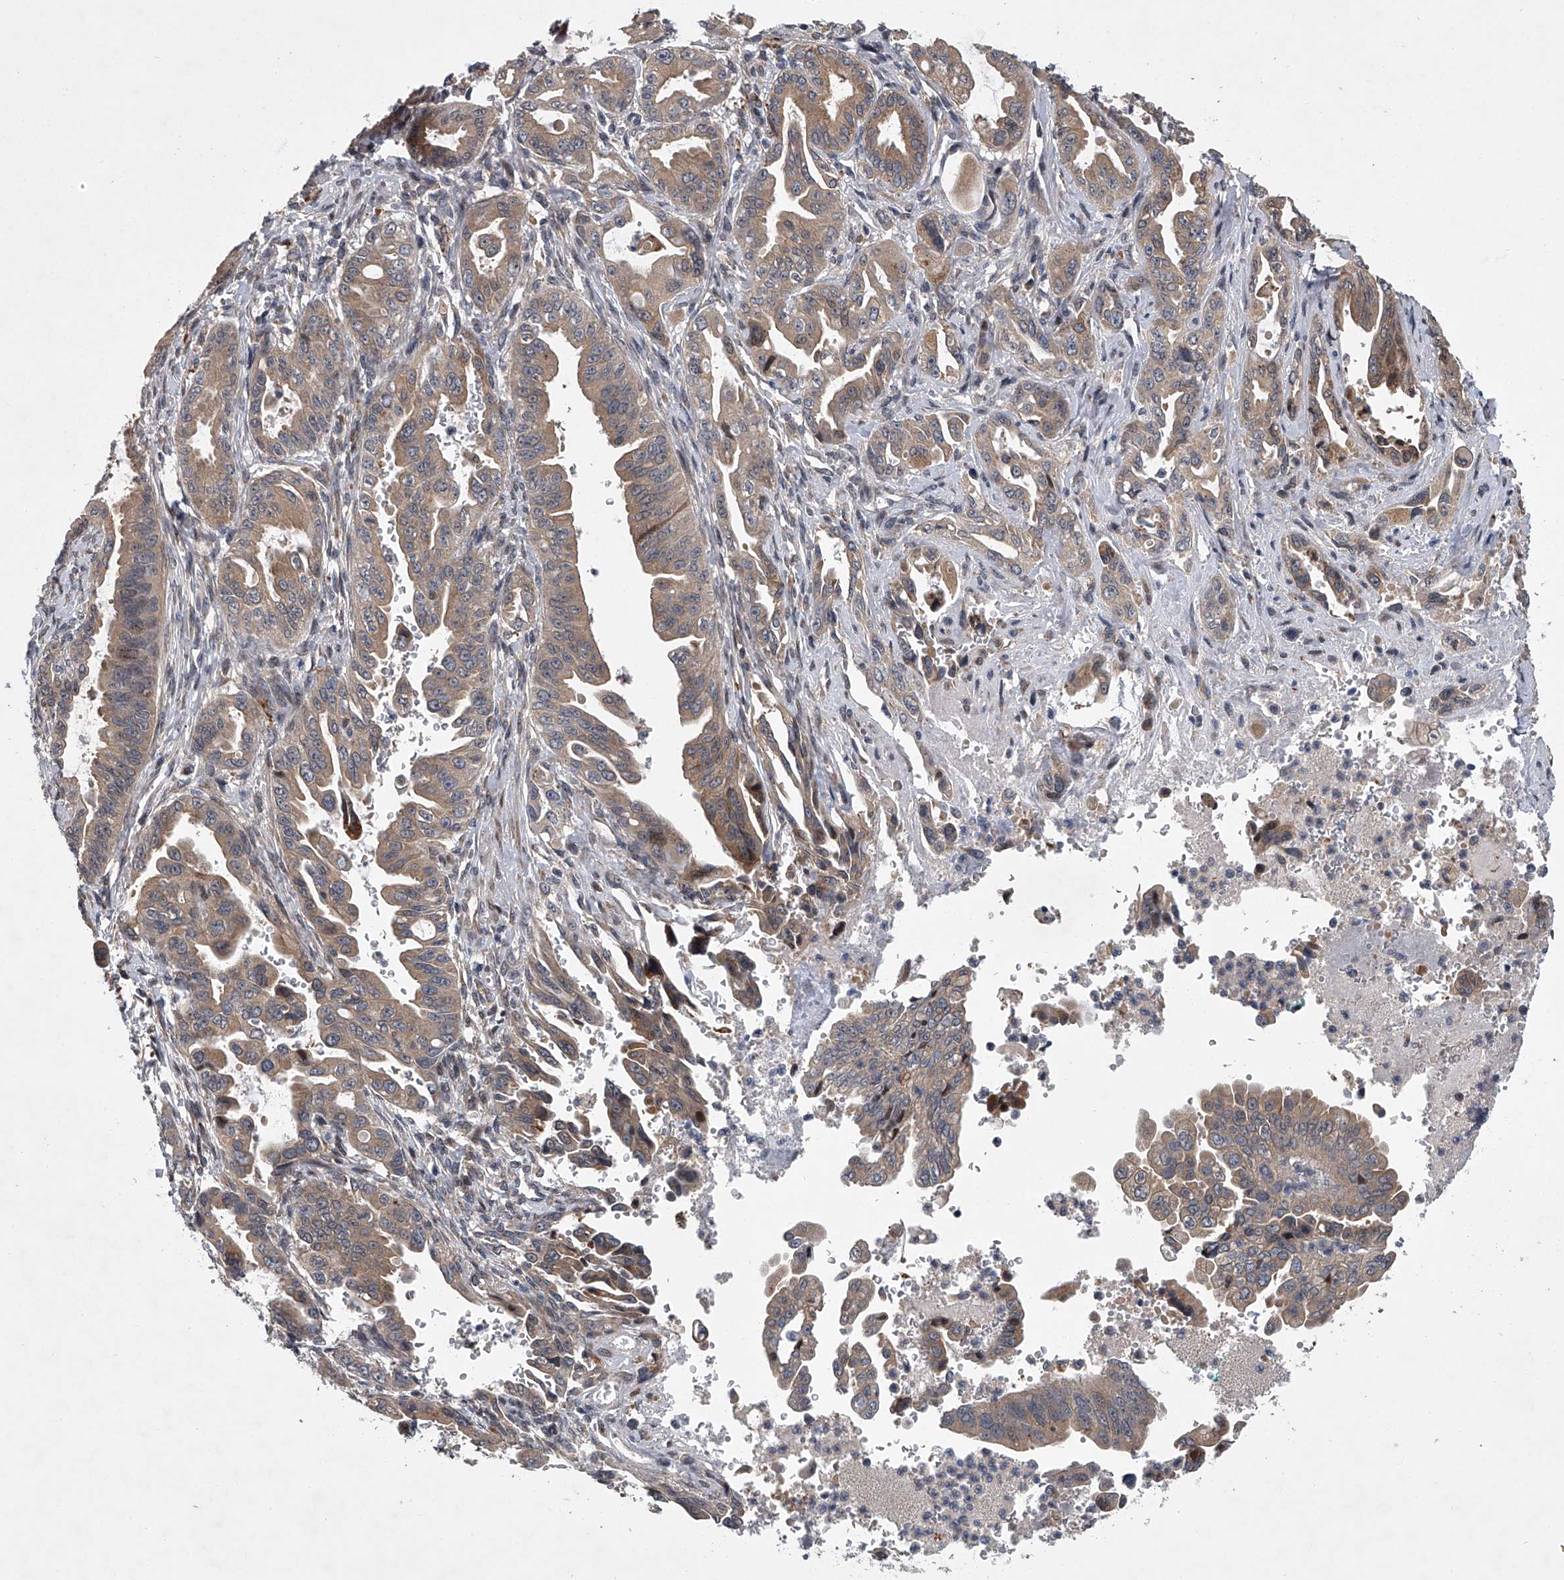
{"staining": {"intensity": "moderate", "quantity": ">75%", "location": "cytoplasmic/membranous"}, "tissue": "pancreatic cancer", "cell_type": "Tumor cells", "image_type": "cancer", "snomed": [{"axis": "morphology", "description": "Adenocarcinoma, NOS"}, {"axis": "topography", "description": "Pancreas"}], "caption": "A brown stain shows moderate cytoplasmic/membranous positivity of a protein in pancreatic cancer tumor cells.", "gene": "TRIM8", "patient": {"sex": "male", "age": 70}}